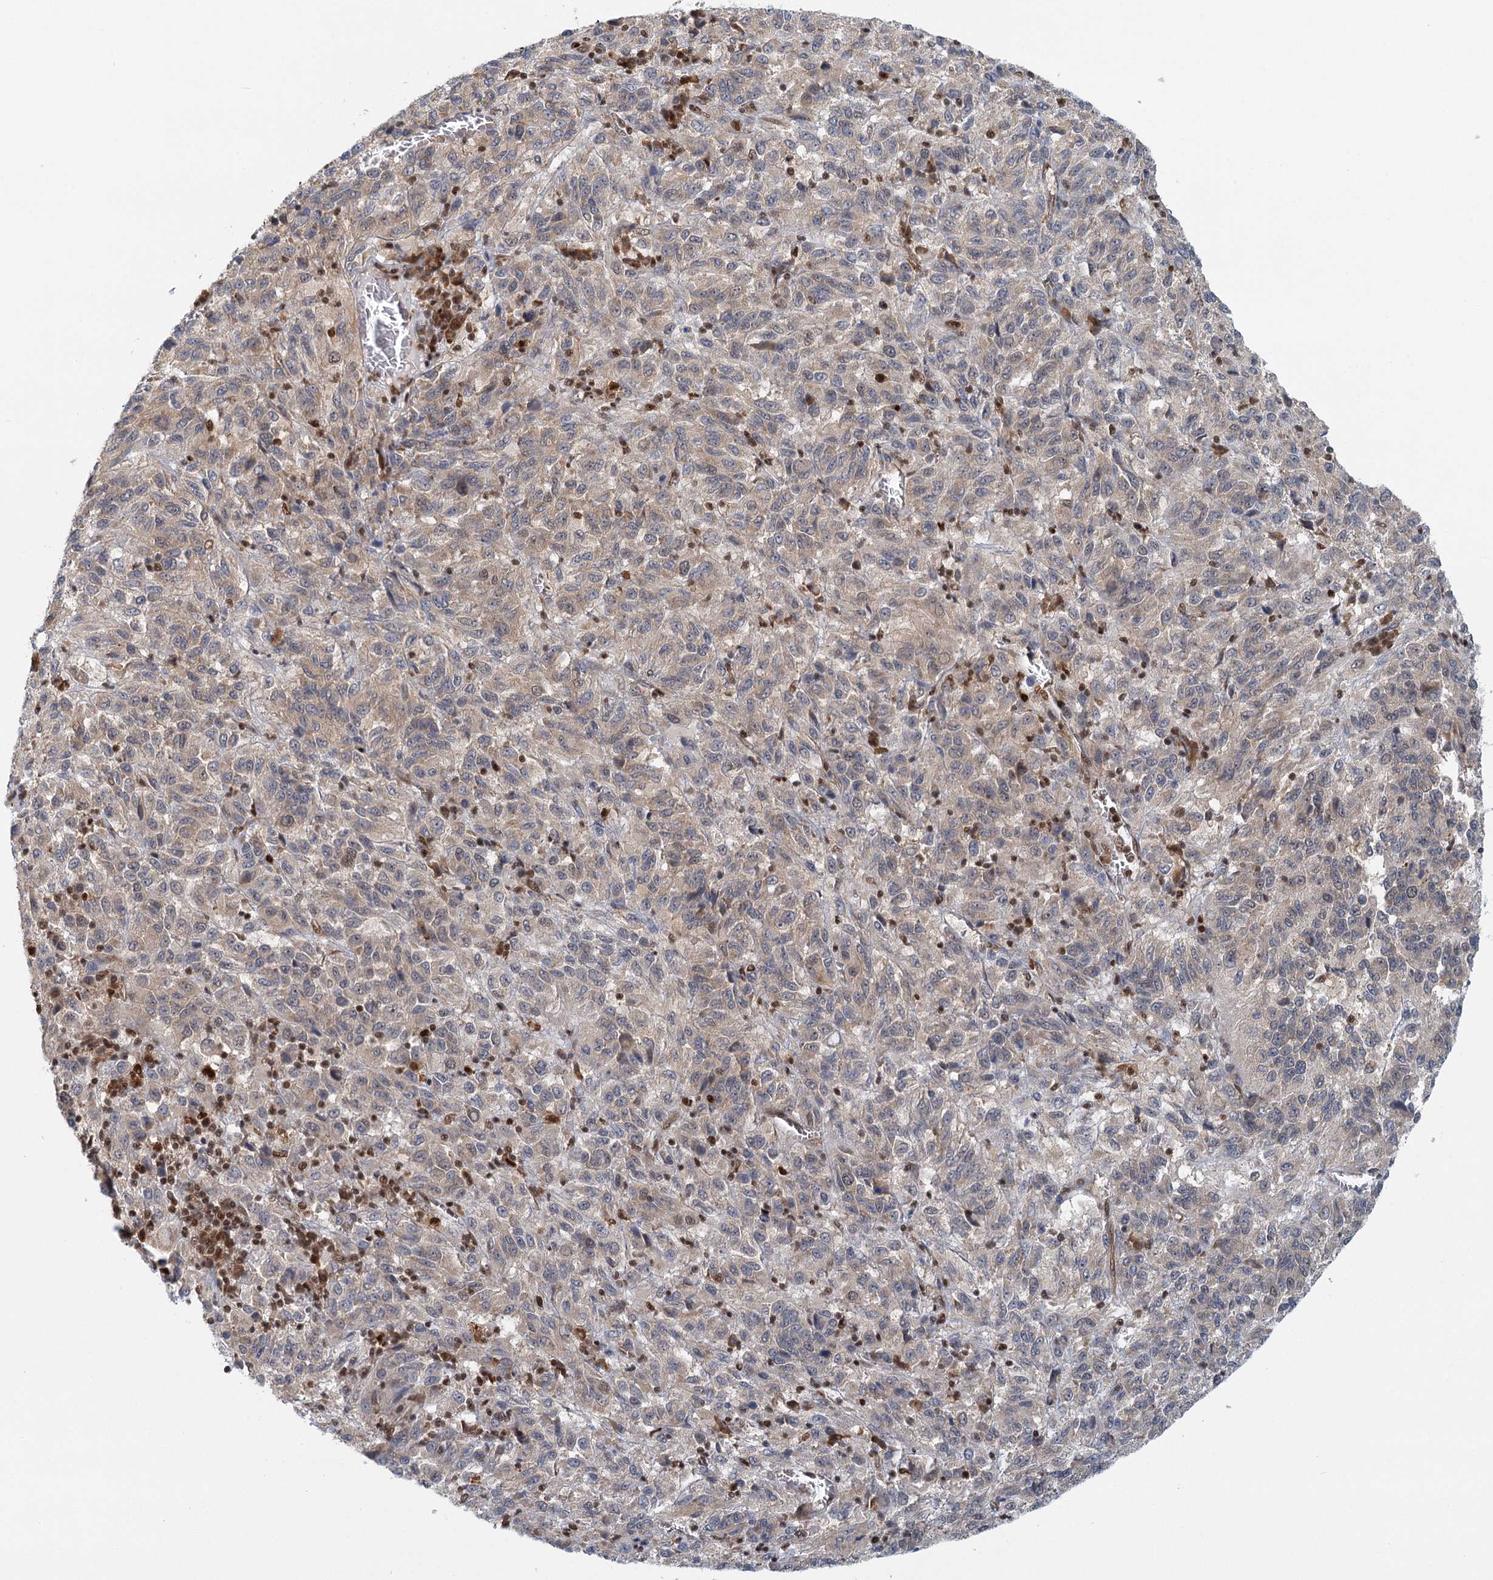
{"staining": {"intensity": "weak", "quantity": "25%-75%", "location": "cytoplasmic/membranous"}, "tissue": "melanoma", "cell_type": "Tumor cells", "image_type": "cancer", "snomed": [{"axis": "morphology", "description": "Malignant melanoma, Metastatic site"}, {"axis": "topography", "description": "Lung"}], "caption": "IHC of malignant melanoma (metastatic site) displays low levels of weak cytoplasmic/membranous expression in about 25%-75% of tumor cells.", "gene": "GPATCH11", "patient": {"sex": "male", "age": 64}}